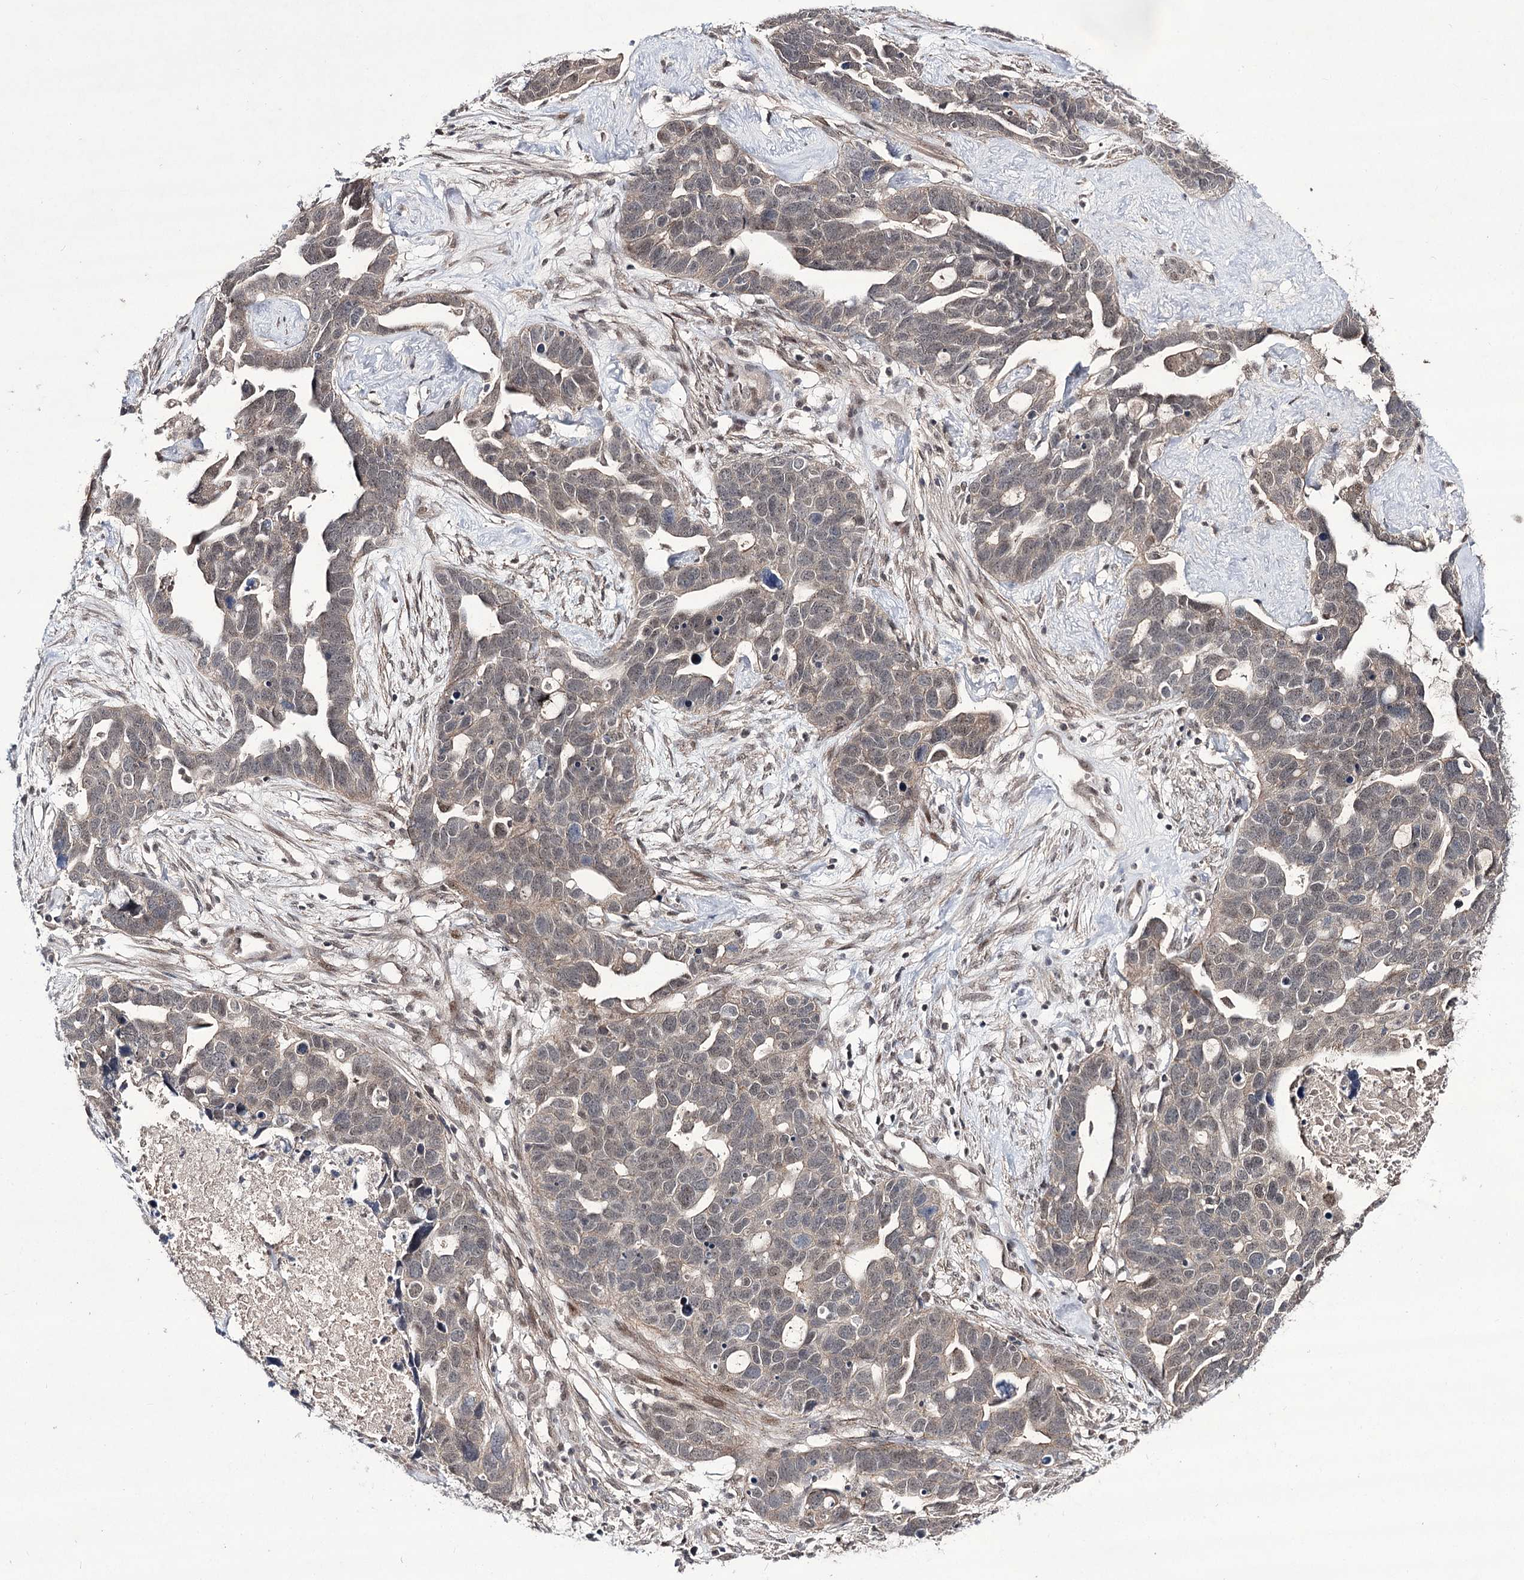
{"staining": {"intensity": "weak", "quantity": "25%-75%", "location": "nuclear"}, "tissue": "ovarian cancer", "cell_type": "Tumor cells", "image_type": "cancer", "snomed": [{"axis": "morphology", "description": "Cystadenocarcinoma, serous, NOS"}, {"axis": "topography", "description": "Ovary"}], "caption": "Ovarian cancer (serous cystadenocarcinoma) was stained to show a protein in brown. There is low levels of weak nuclear staining in about 25%-75% of tumor cells.", "gene": "HOXC11", "patient": {"sex": "female", "age": 54}}